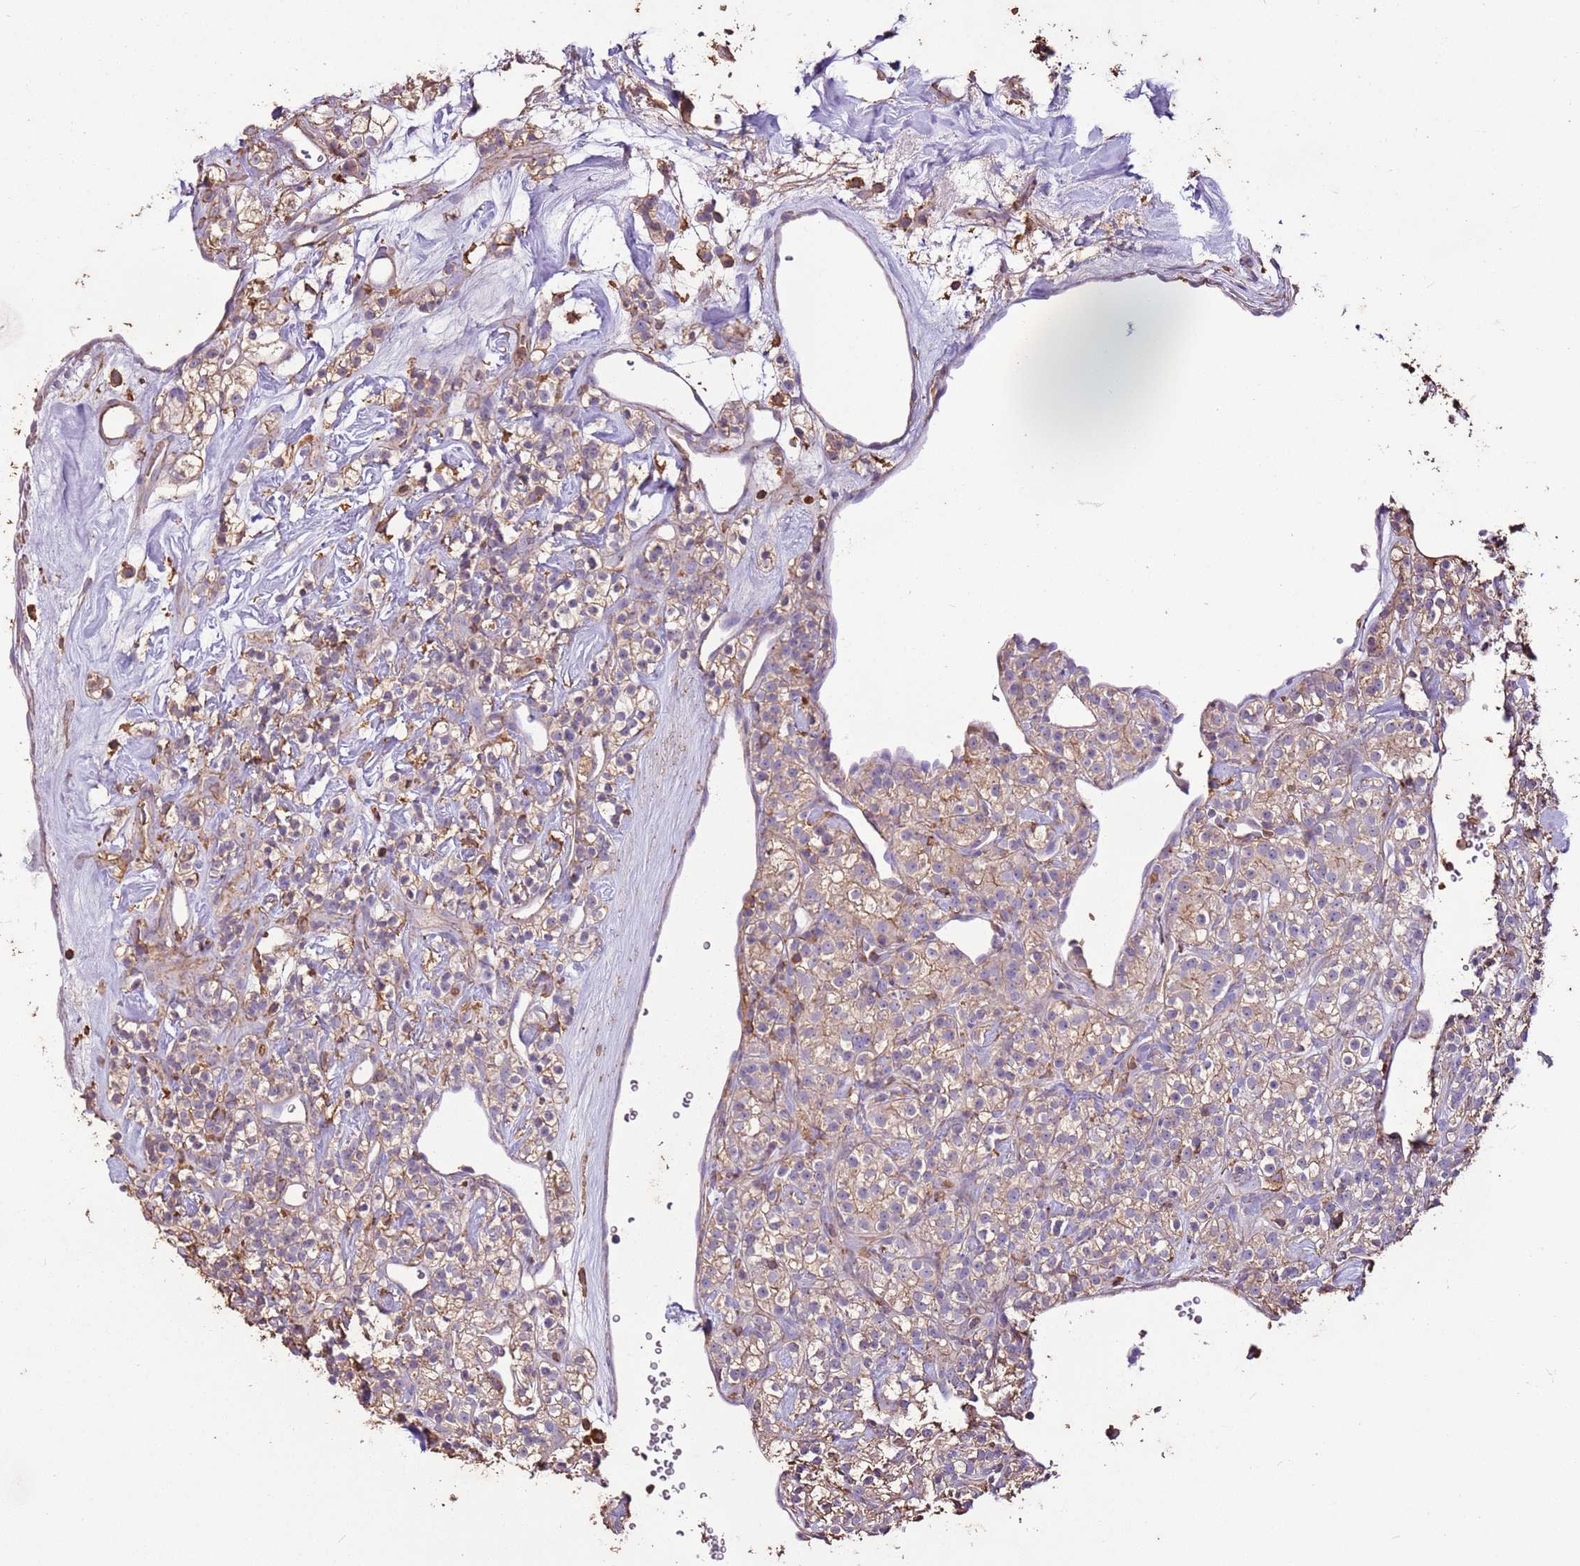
{"staining": {"intensity": "weak", "quantity": "25%-75%", "location": "cytoplasmic/membranous"}, "tissue": "renal cancer", "cell_type": "Tumor cells", "image_type": "cancer", "snomed": [{"axis": "morphology", "description": "Adenocarcinoma, NOS"}, {"axis": "topography", "description": "Kidney"}], "caption": "The immunohistochemical stain labels weak cytoplasmic/membranous expression in tumor cells of adenocarcinoma (renal) tissue.", "gene": "ARL10", "patient": {"sex": "male", "age": 77}}